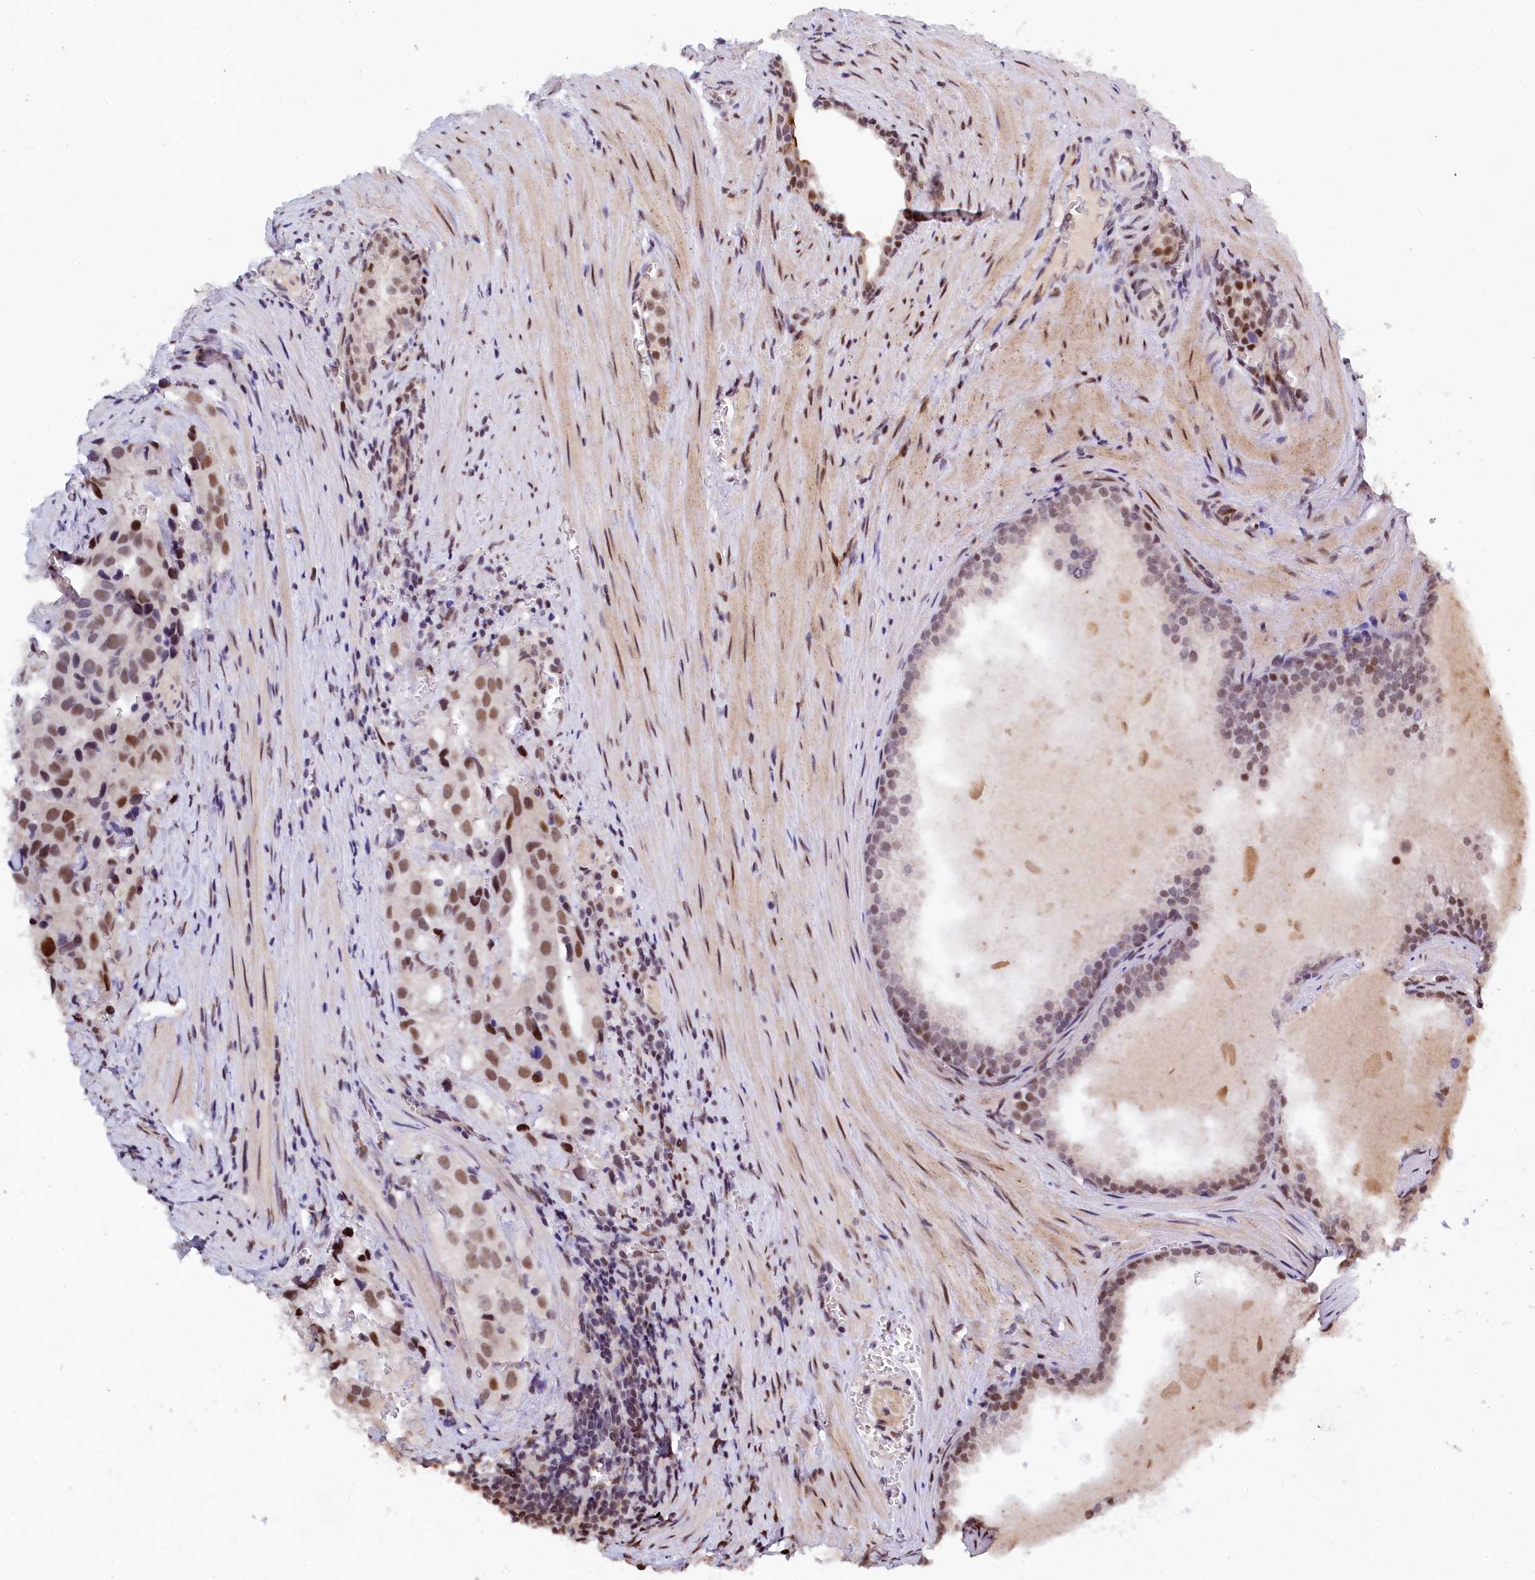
{"staining": {"intensity": "strong", "quantity": "25%-75%", "location": "nuclear"}, "tissue": "prostate cancer", "cell_type": "Tumor cells", "image_type": "cancer", "snomed": [{"axis": "morphology", "description": "Adenocarcinoma, High grade"}, {"axis": "topography", "description": "Prostate"}], "caption": "The photomicrograph exhibits staining of high-grade adenocarcinoma (prostate), revealing strong nuclear protein expression (brown color) within tumor cells.", "gene": "ADIG", "patient": {"sex": "male", "age": 68}}